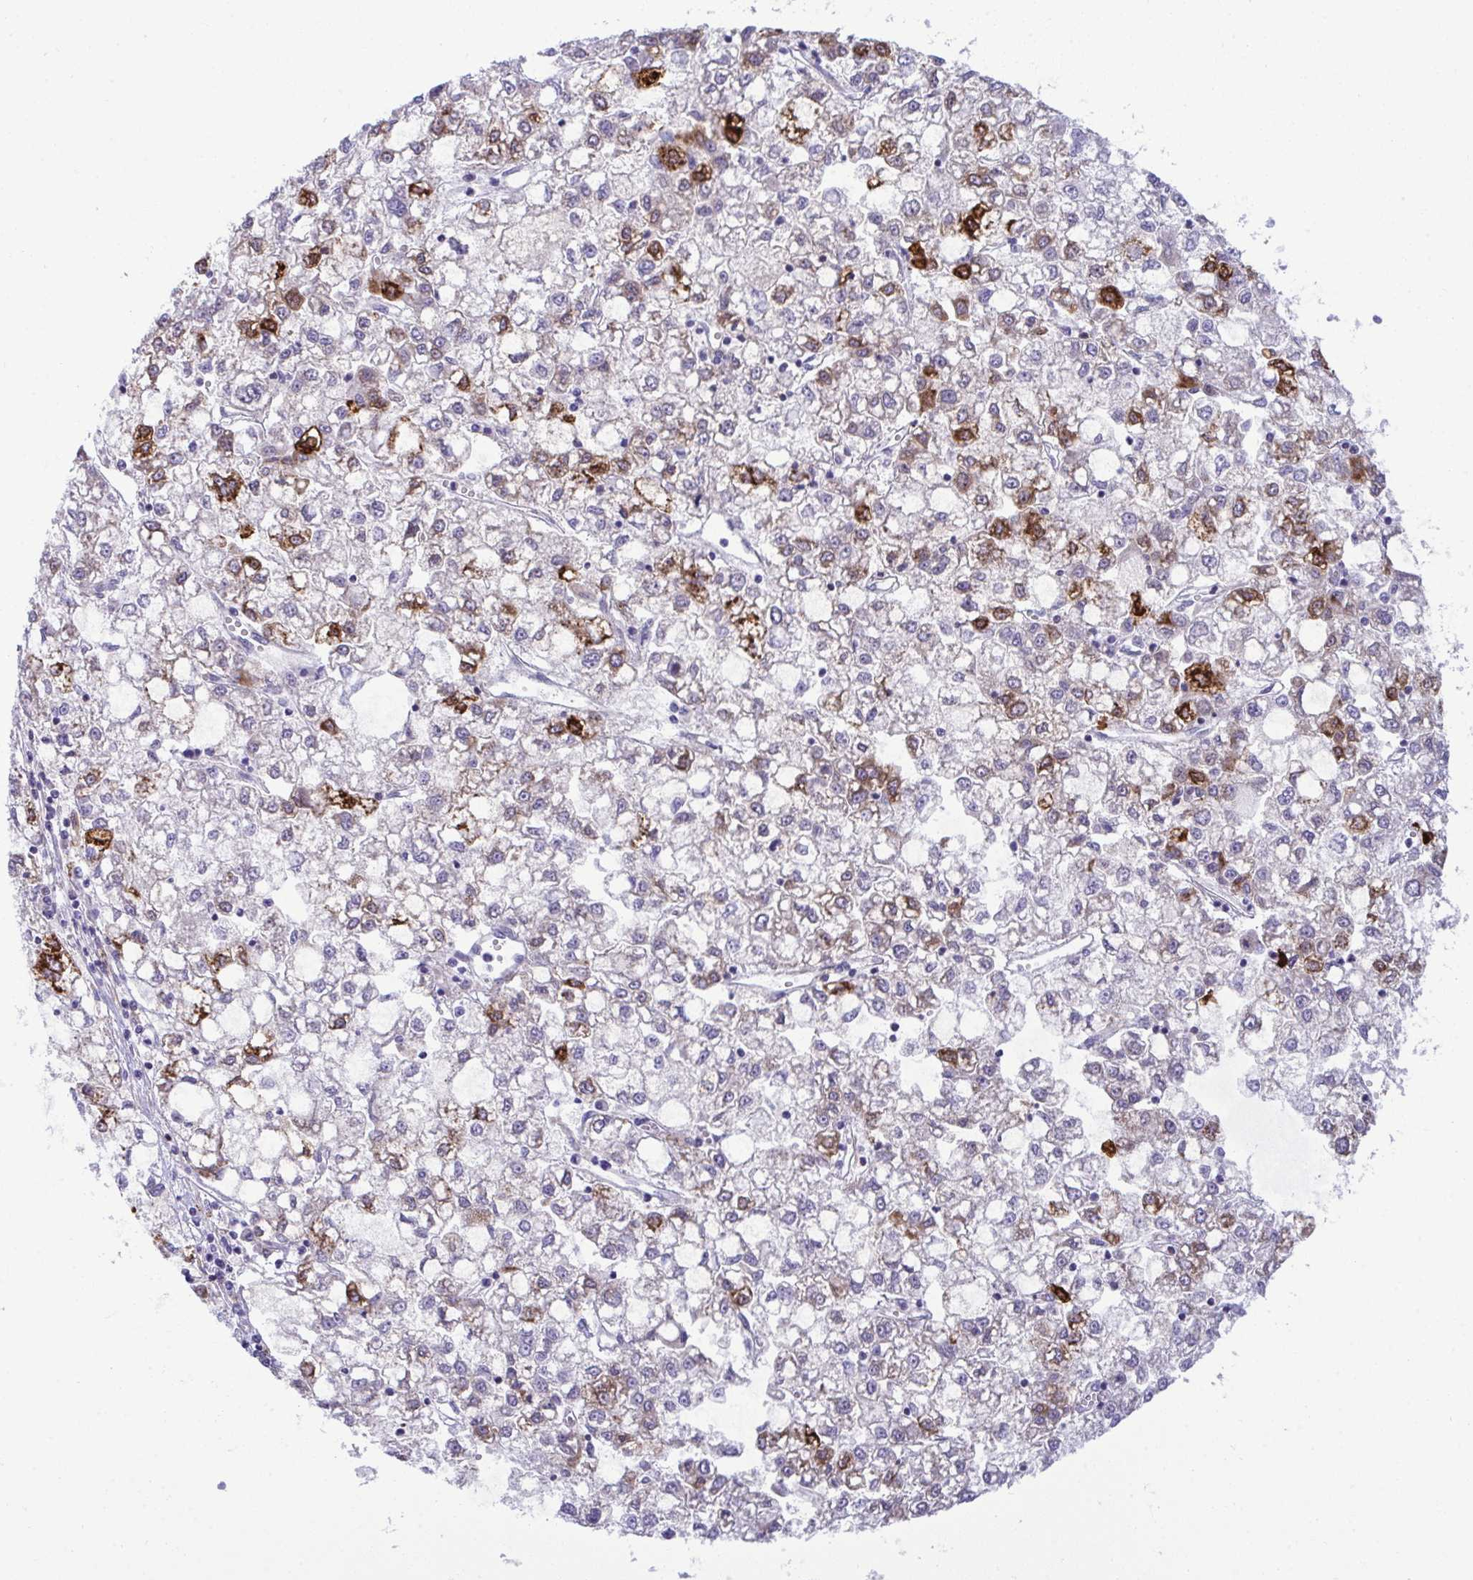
{"staining": {"intensity": "strong", "quantity": "<25%", "location": "cytoplasmic/membranous"}, "tissue": "liver cancer", "cell_type": "Tumor cells", "image_type": "cancer", "snomed": [{"axis": "morphology", "description": "Carcinoma, Hepatocellular, NOS"}, {"axis": "topography", "description": "Liver"}], "caption": "A brown stain labels strong cytoplasmic/membranous staining of a protein in liver cancer tumor cells.", "gene": "RGPD5", "patient": {"sex": "male", "age": 40}}